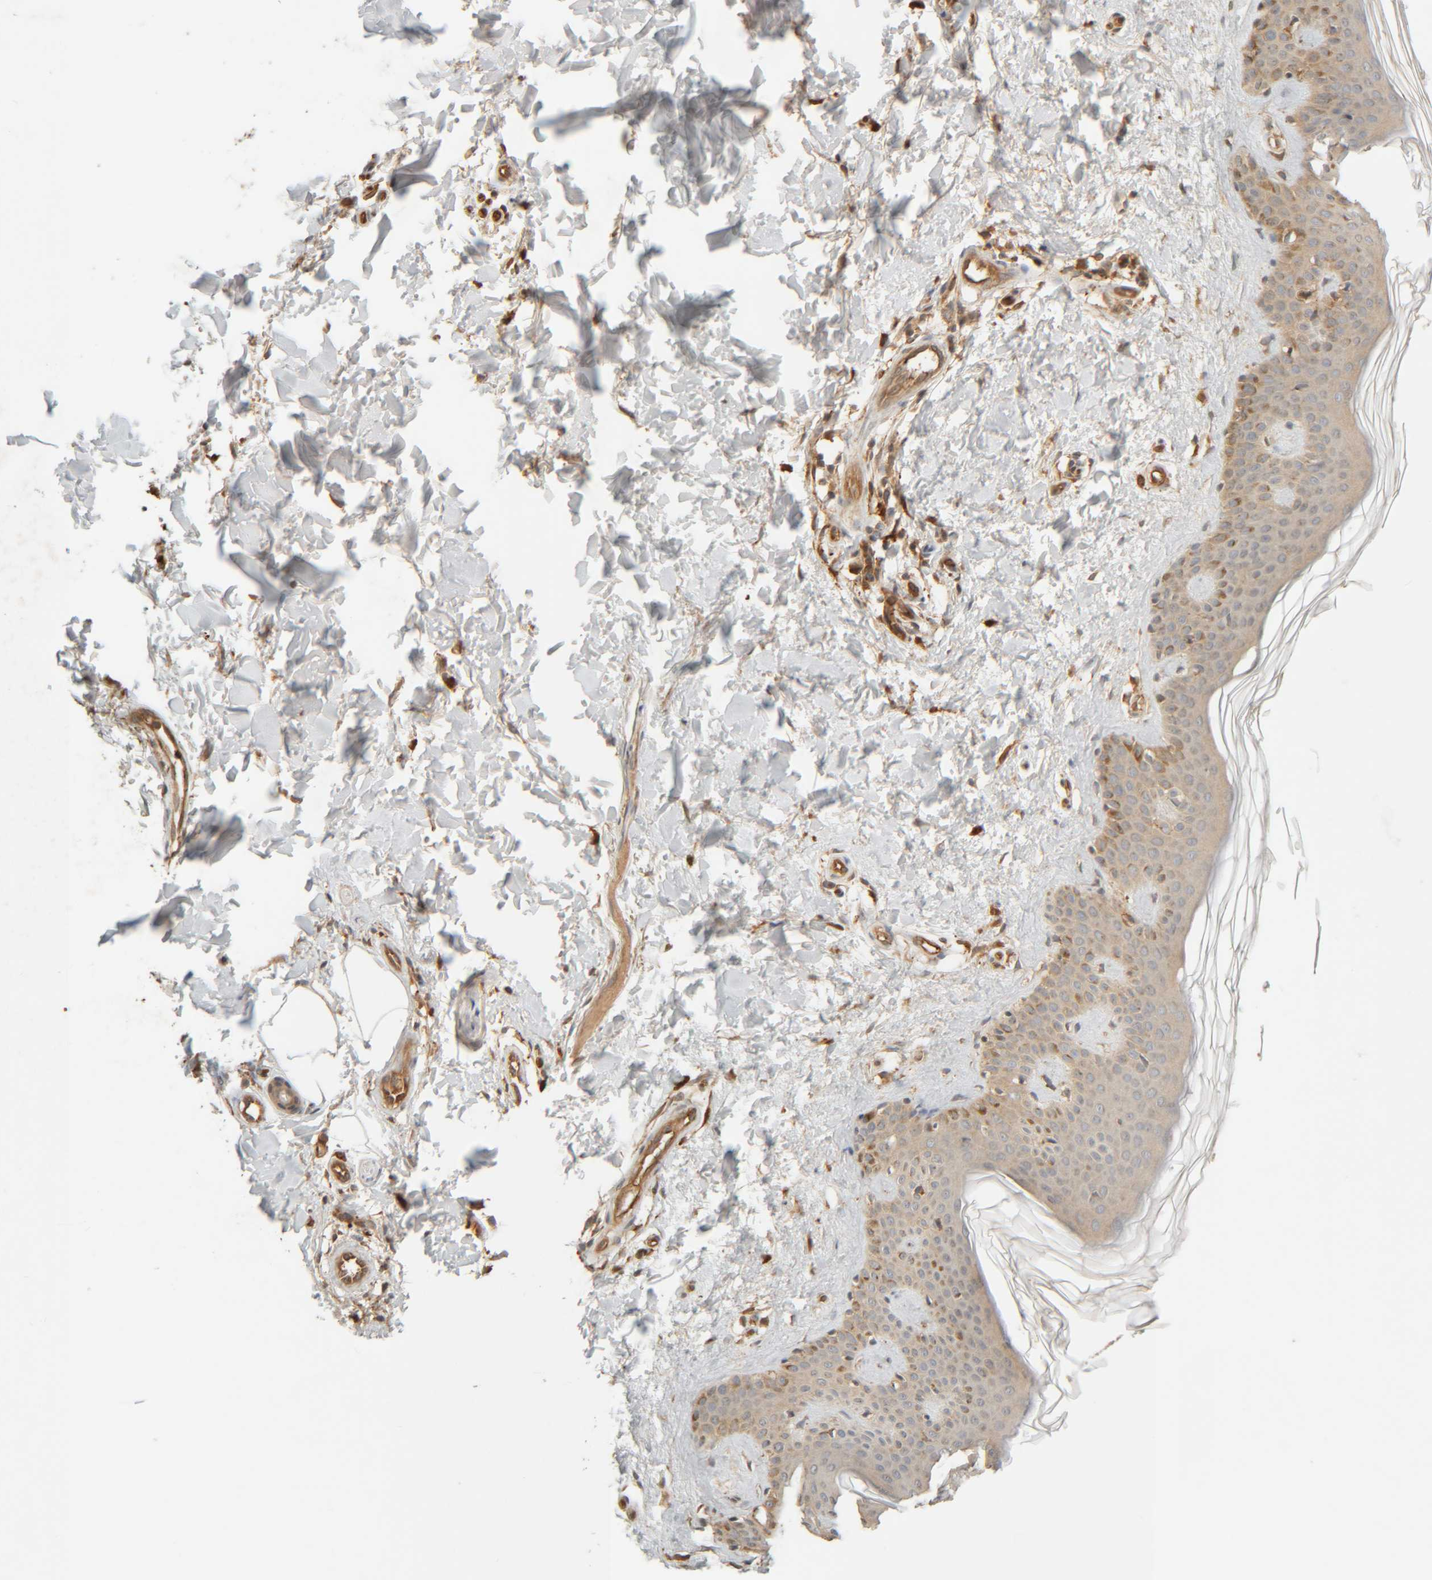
{"staining": {"intensity": "strong", "quantity": ">75%", "location": "cytoplasmic/membranous"}, "tissue": "skin", "cell_type": "Fibroblasts", "image_type": "normal", "snomed": [{"axis": "morphology", "description": "Normal tissue, NOS"}, {"axis": "topography", "description": "Skin"}], "caption": "The image exhibits staining of normal skin, revealing strong cytoplasmic/membranous protein staining (brown color) within fibroblasts.", "gene": "TMEM192", "patient": {"sex": "male", "age": 67}}